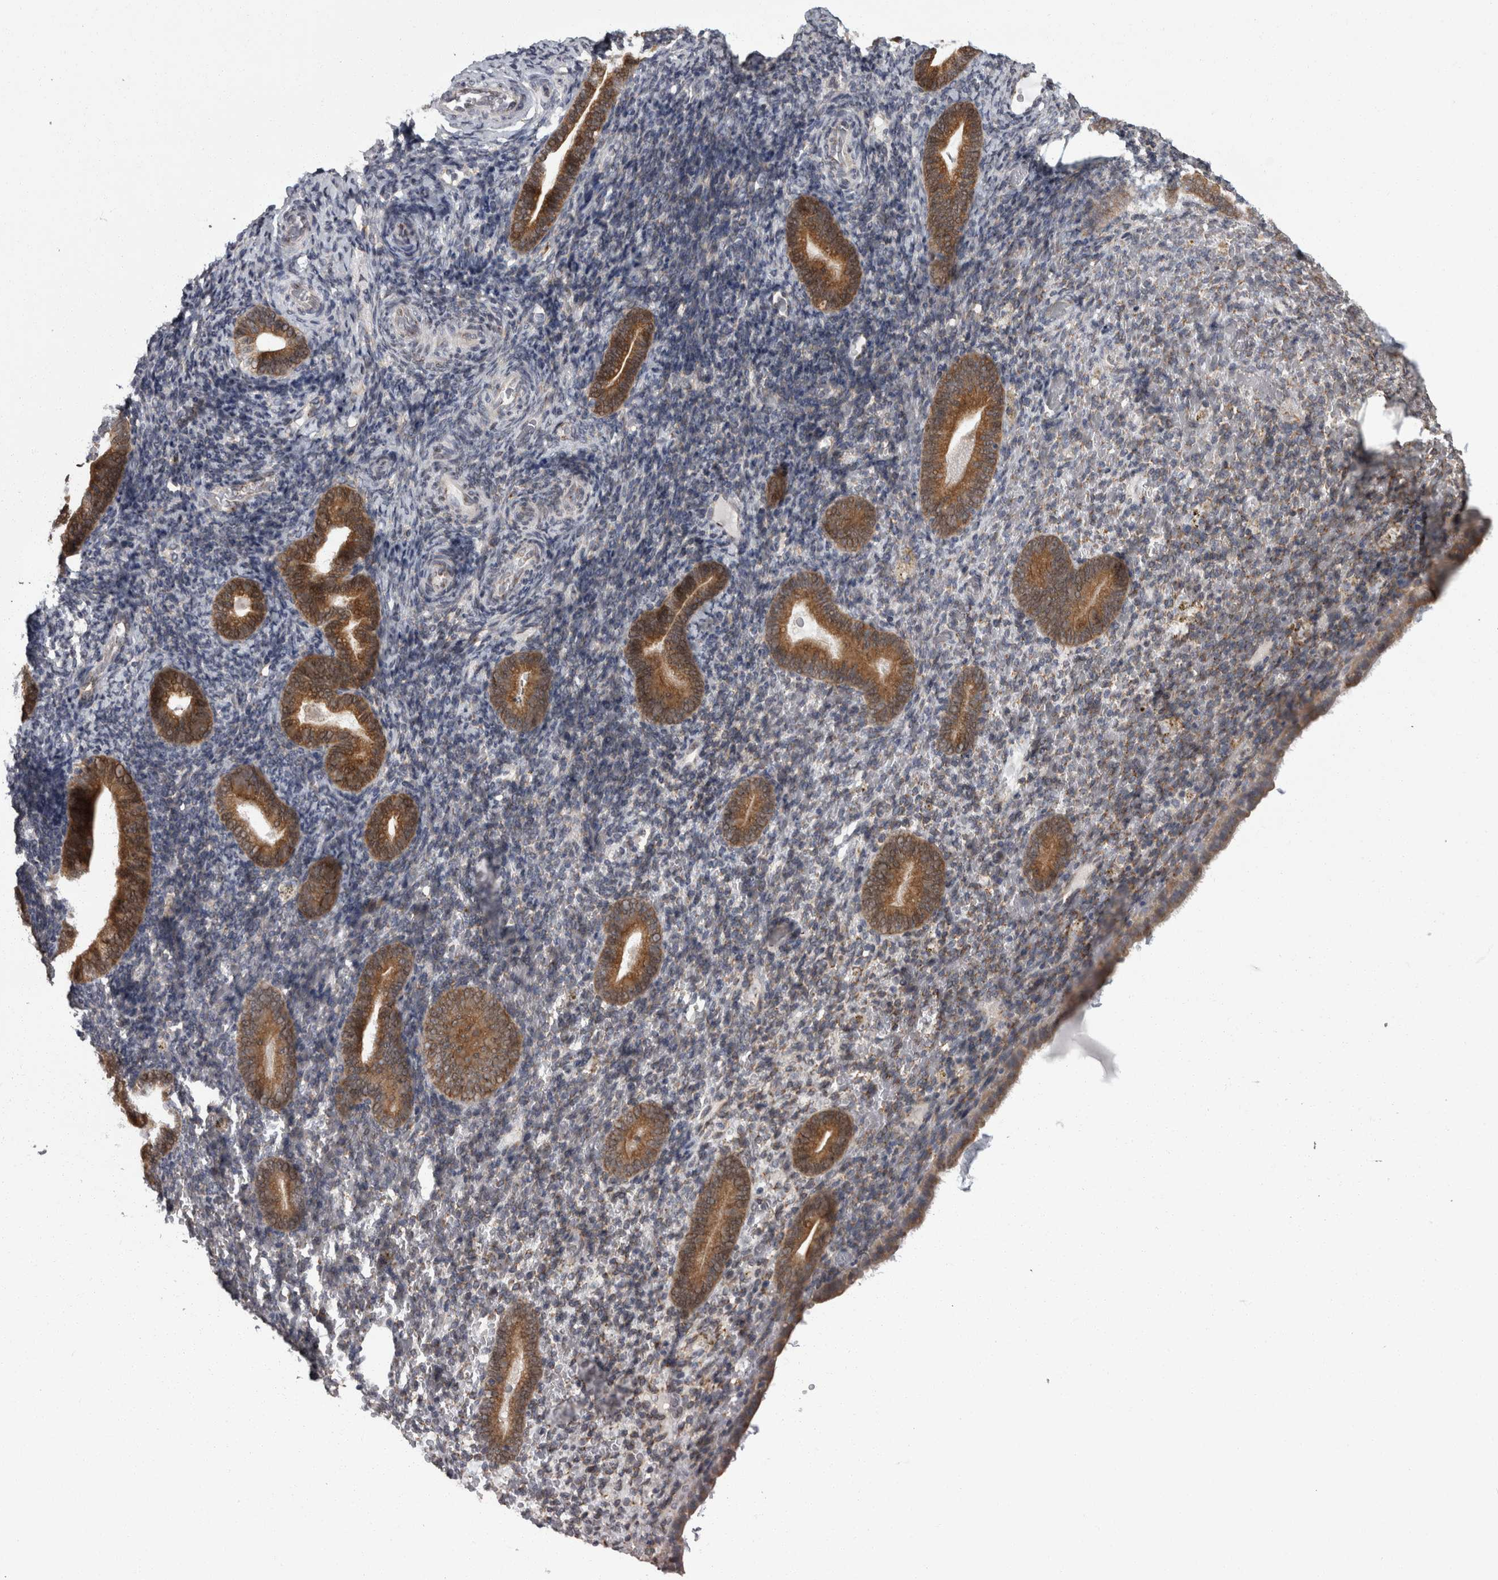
{"staining": {"intensity": "weak", "quantity": "25%-75%", "location": "cytoplasmic/membranous"}, "tissue": "endometrium", "cell_type": "Cells in endometrial stroma", "image_type": "normal", "snomed": [{"axis": "morphology", "description": "Normal tissue, NOS"}, {"axis": "topography", "description": "Endometrium"}], "caption": "Endometrium stained with DAB immunohistochemistry displays low levels of weak cytoplasmic/membranous expression in approximately 25%-75% of cells in endometrial stroma.", "gene": "LMAN2L", "patient": {"sex": "female", "age": 51}}